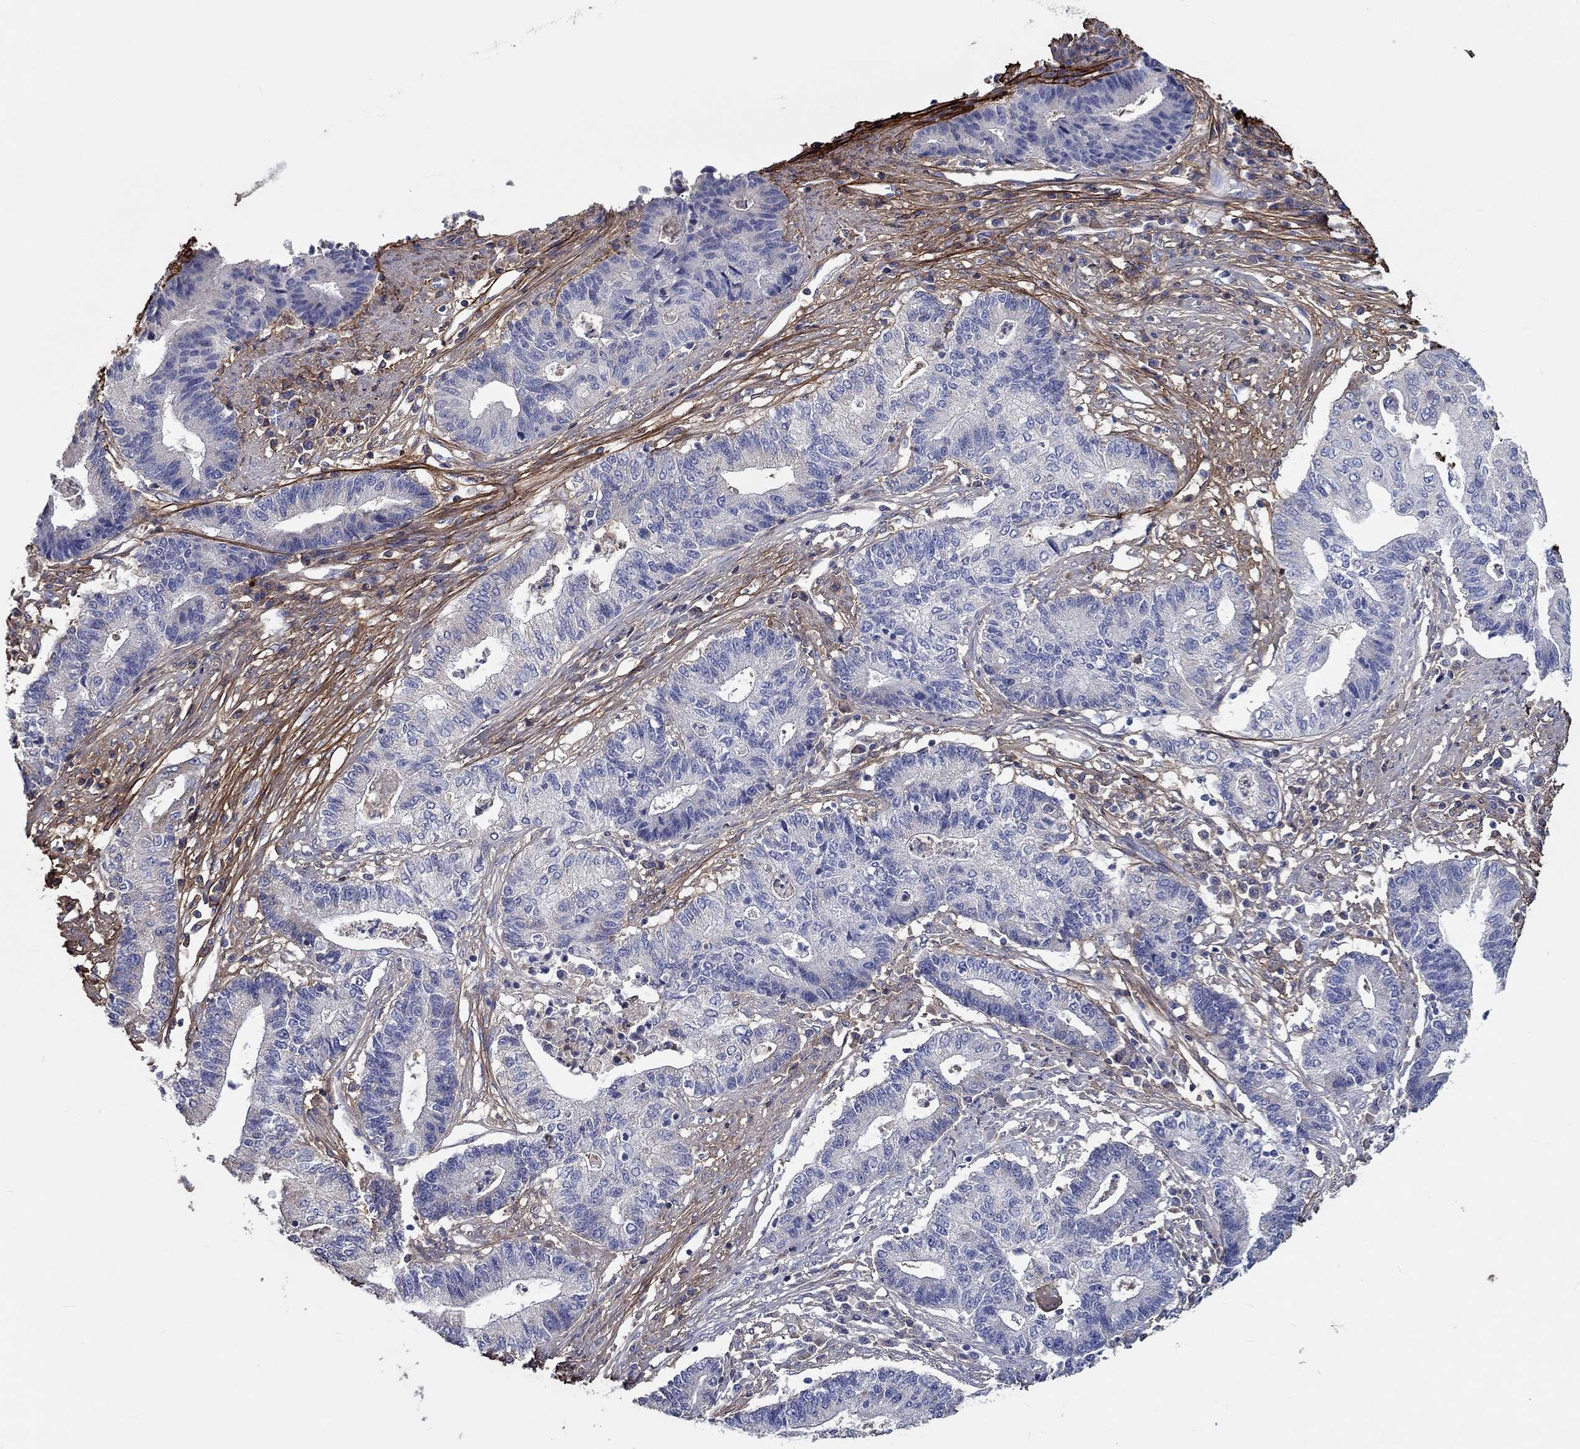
{"staining": {"intensity": "negative", "quantity": "none", "location": "none"}, "tissue": "endometrial cancer", "cell_type": "Tumor cells", "image_type": "cancer", "snomed": [{"axis": "morphology", "description": "Adenocarcinoma, NOS"}, {"axis": "topography", "description": "Uterus"}, {"axis": "topography", "description": "Endometrium"}], "caption": "An immunohistochemistry image of adenocarcinoma (endometrial) is shown. There is no staining in tumor cells of adenocarcinoma (endometrial).", "gene": "TGFBI", "patient": {"sex": "female", "age": 54}}